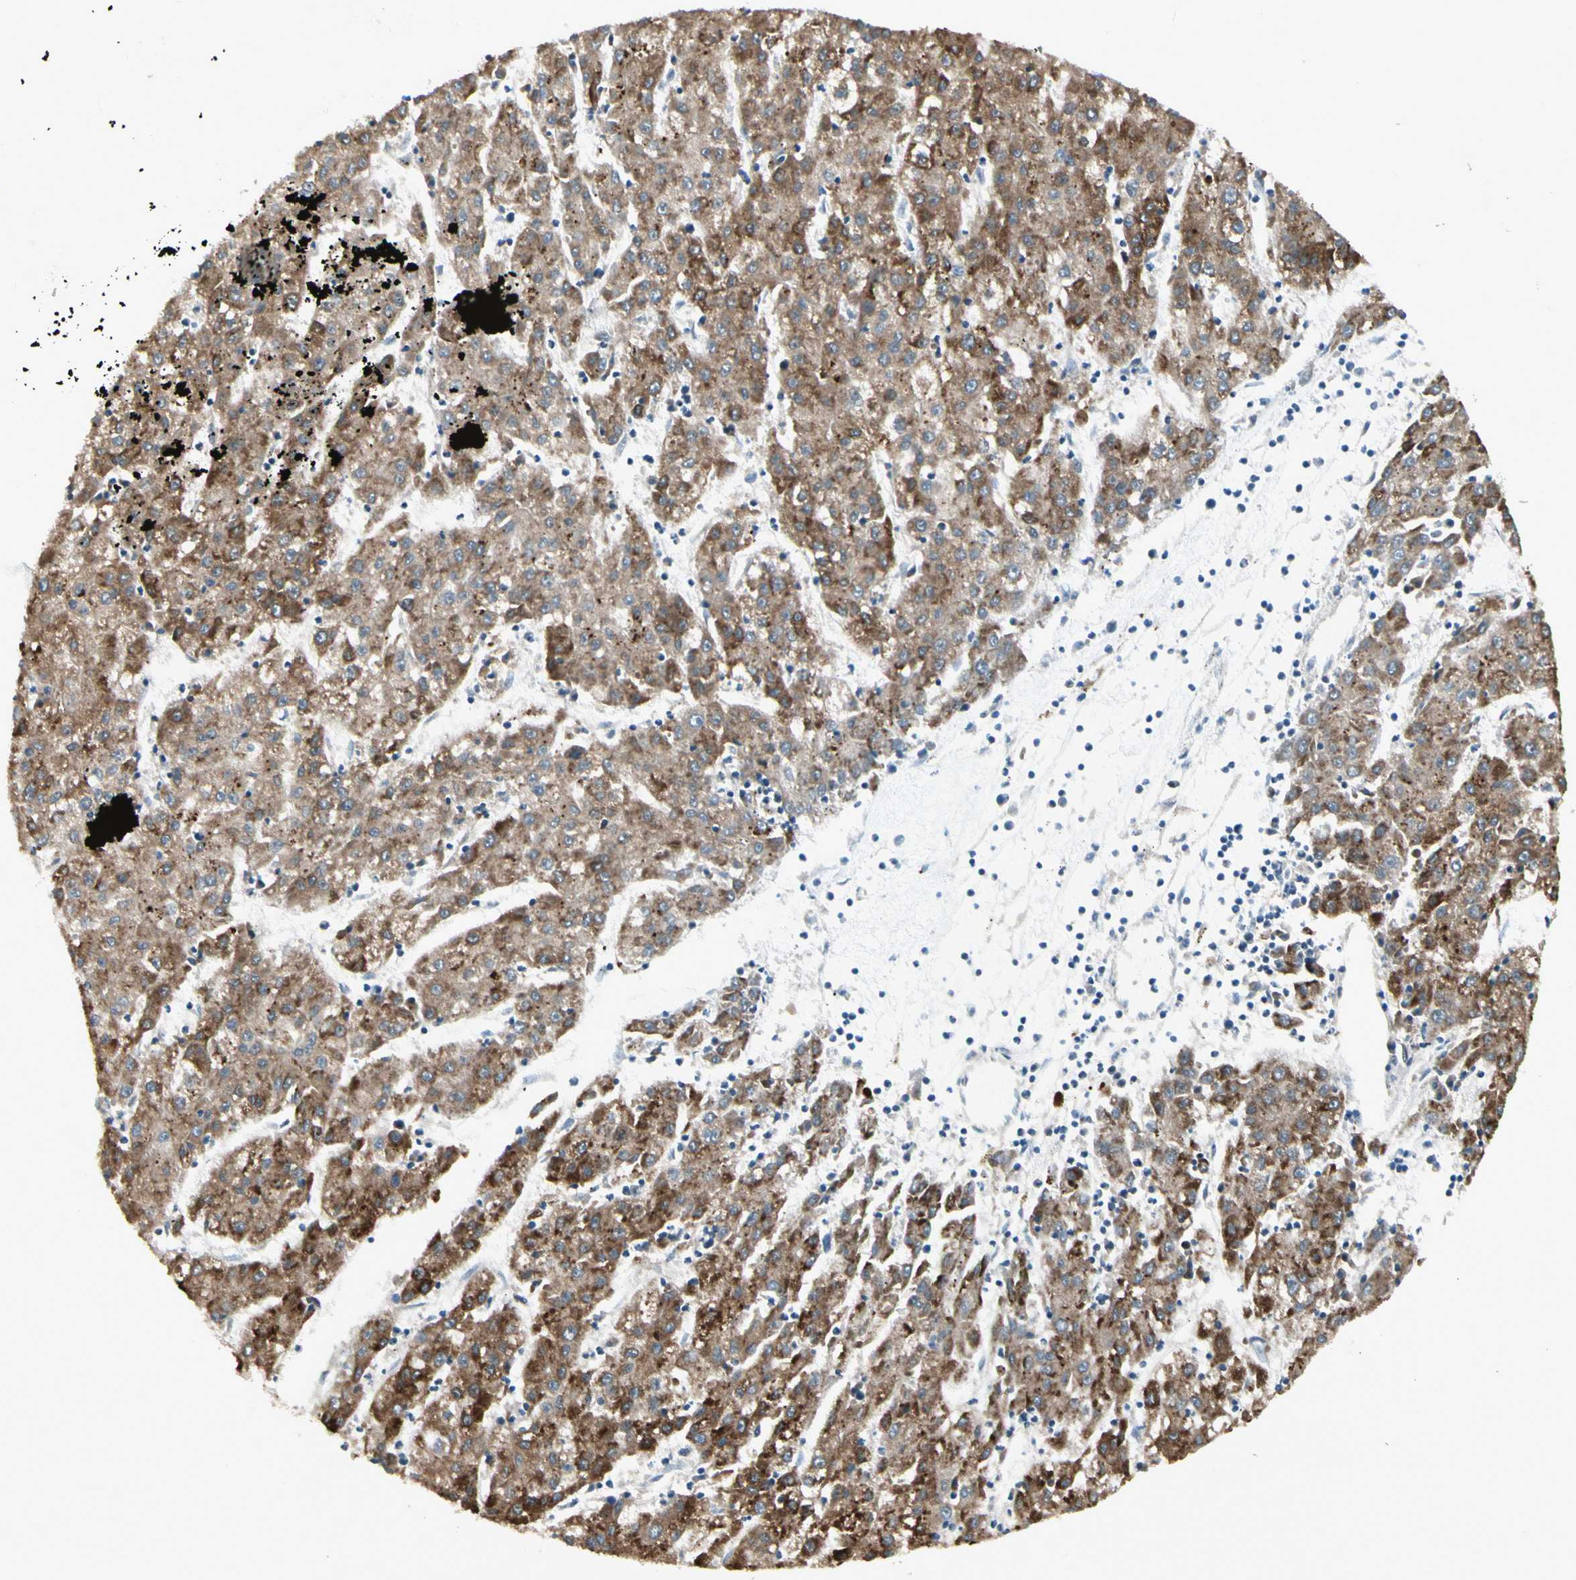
{"staining": {"intensity": "moderate", "quantity": ">75%", "location": "cytoplasmic/membranous"}, "tissue": "liver cancer", "cell_type": "Tumor cells", "image_type": "cancer", "snomed": [{"axis": "morphology", "description": "Carcinoma, Hepatocellular, NOS"}, {"axis": "topography", "description": "Liver"}], "caption": "Immunohistochemical staining of liver cancer (hepatocellular carcinoma) reveals medium levels of moderate cytoplasmic/membranous protein positivity in about >75% of tumor cells.", "gene": "CYP2E1", "patient": {"sex": "male", "age": 72}}